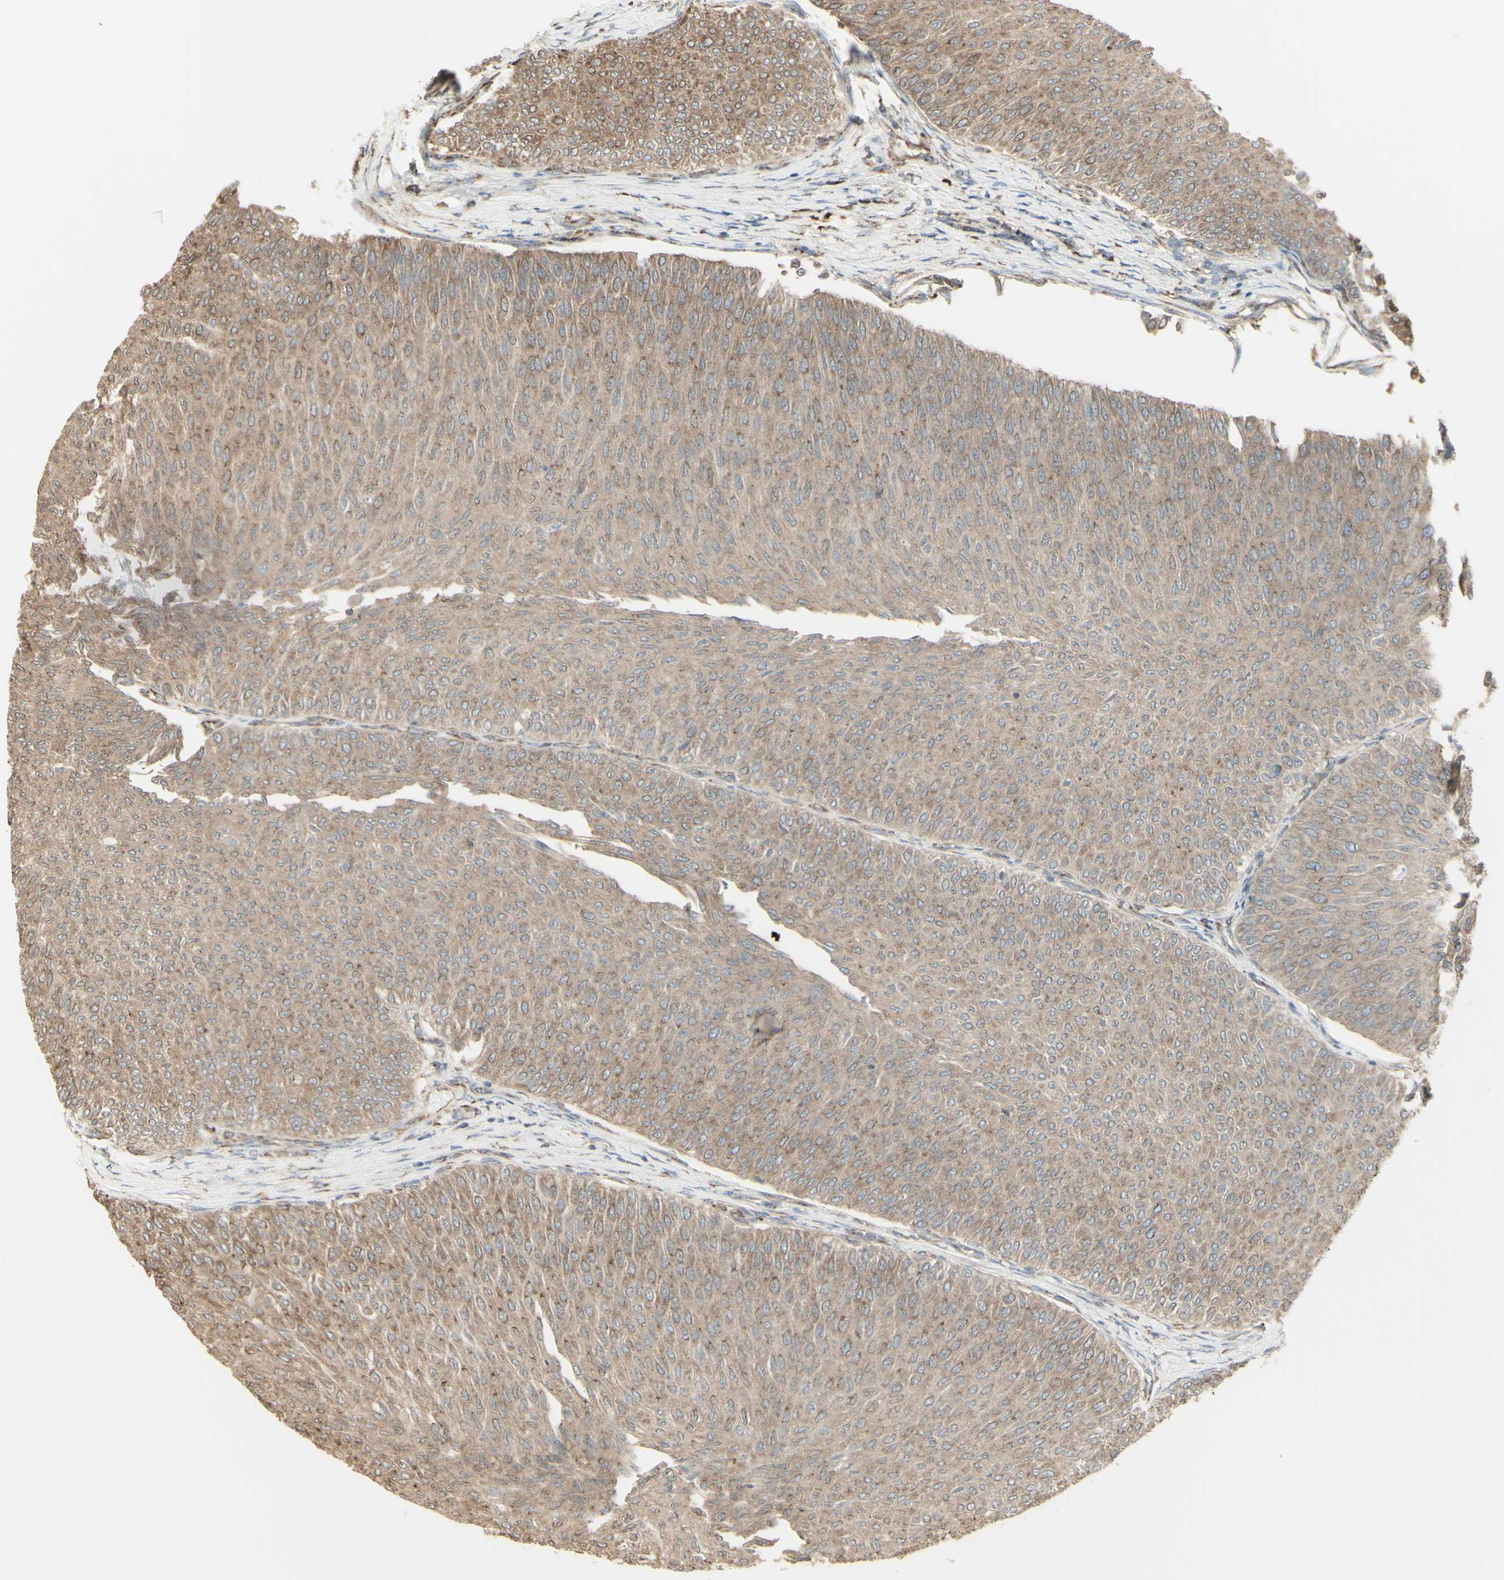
{"staining": {"intensity": "moderate", "quantity": ">75%", "location": "cytoplasmic/membranous"}, "tissue": "urothelial cancer", "cell_type": "Tumor cells", "image_type": "cancer", "snomed": [{"axis": "morphology", "description": "Urothelial carcinoma, Low grade"}, {"axis": "topography", "description": "Urinary bladder"}], "caption": "Moderate cytoplasmic/membranous staining is appreciated in about >75% of tumor cells in urothelial carcinoma (low-grade).", "gene": "EEF1B2", "patient": {"sex": "male", "age": 78}}